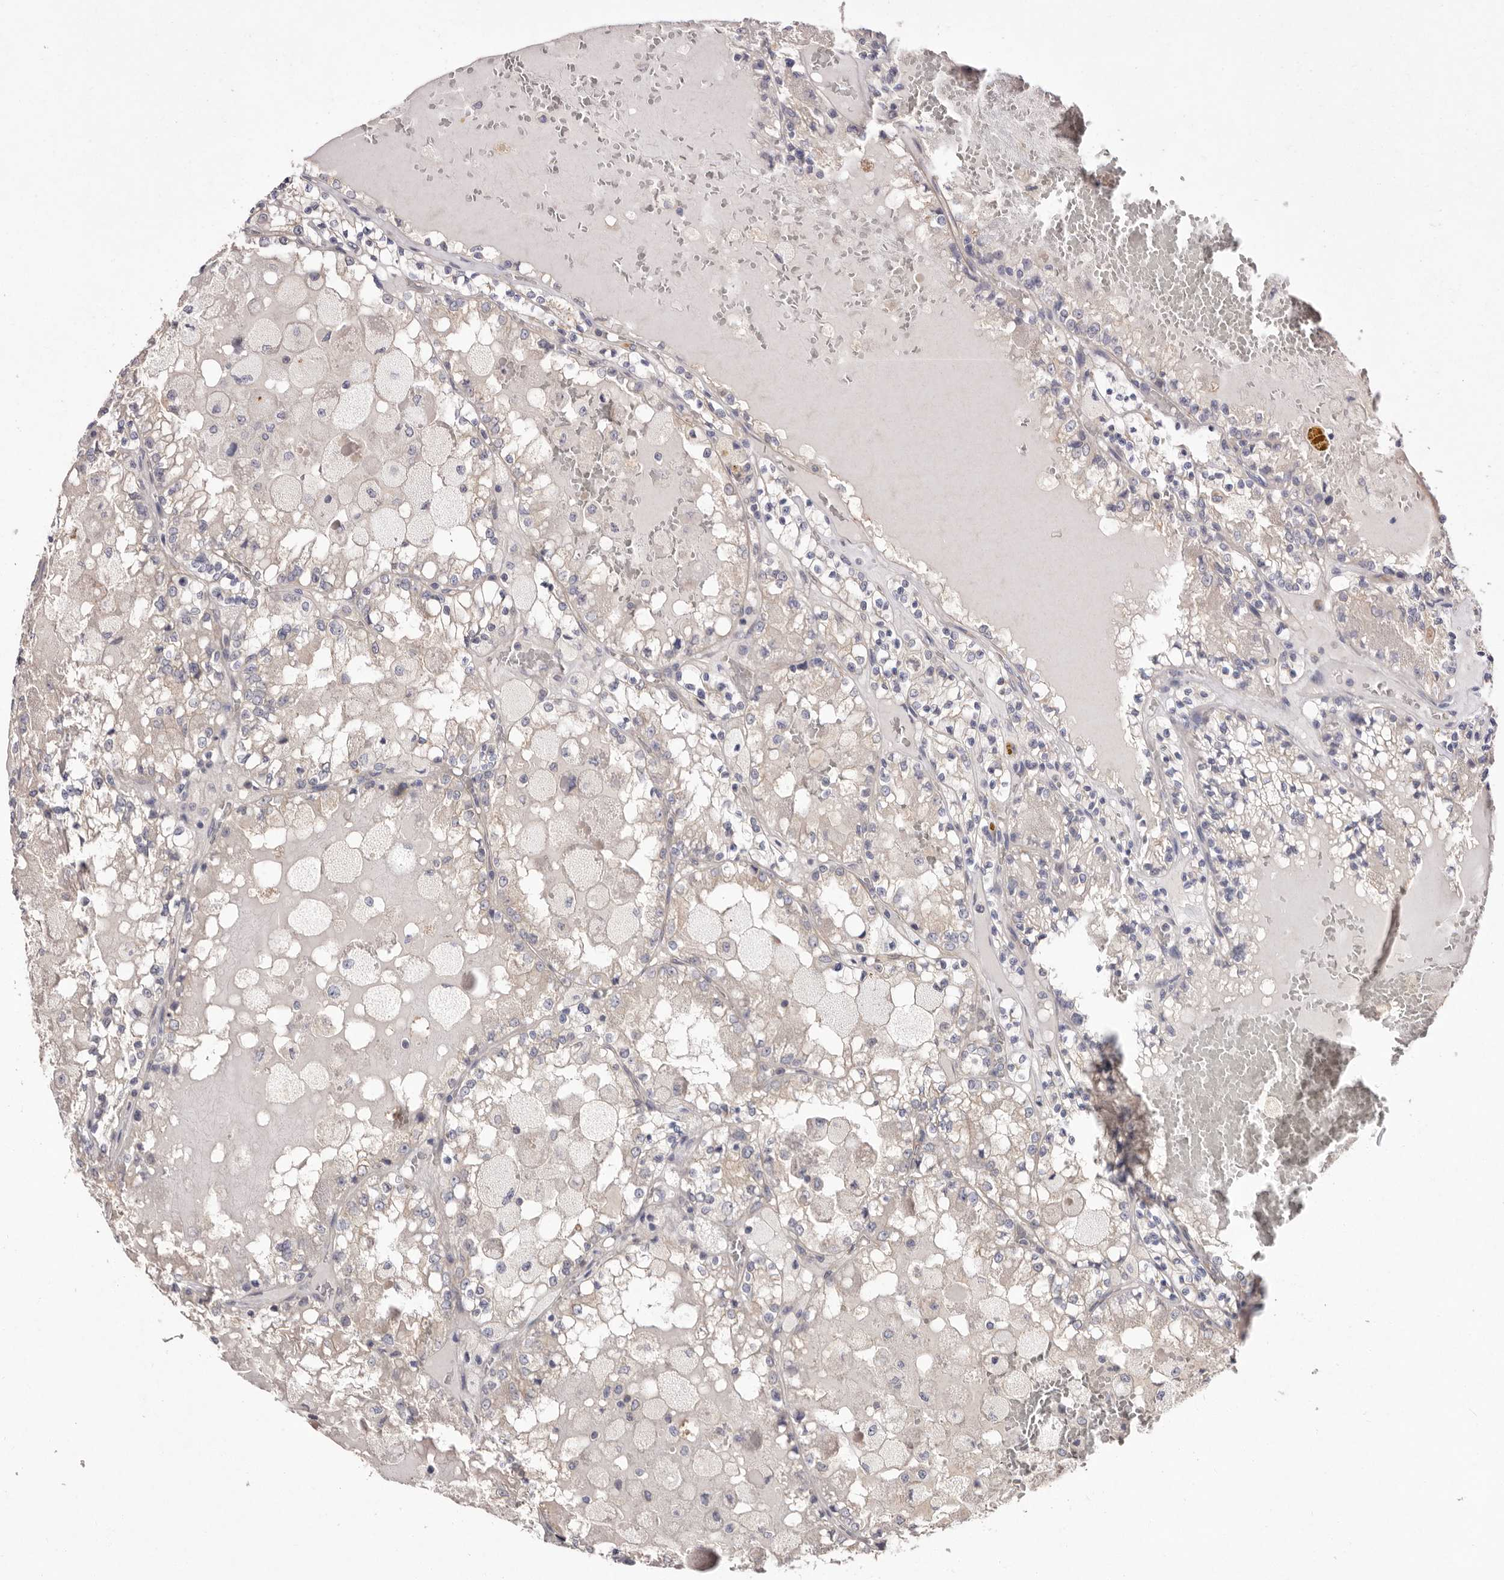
{"staining": {"intensity": "negative", "quantity": "none", "location": "none"}, "tissue": "renal cancer", "cell_type": "Tumor cells", "image_type": "cancer", "snomed": [{"axis": "morphology", "description": "Adenocarcinoma, NOS"}, {"axis": "topography", "description": "Kidney"}], "caption": "Immunohistochemistry image of human renal cancer stained for a protein (brown), which shows no staining in tumor cells. (DAB (3,3'-diaminobenzidine) IHC with hematoxylin counter stain).", "gene": "FAM167B", "patient": {"sex": "female", "age": 56}}